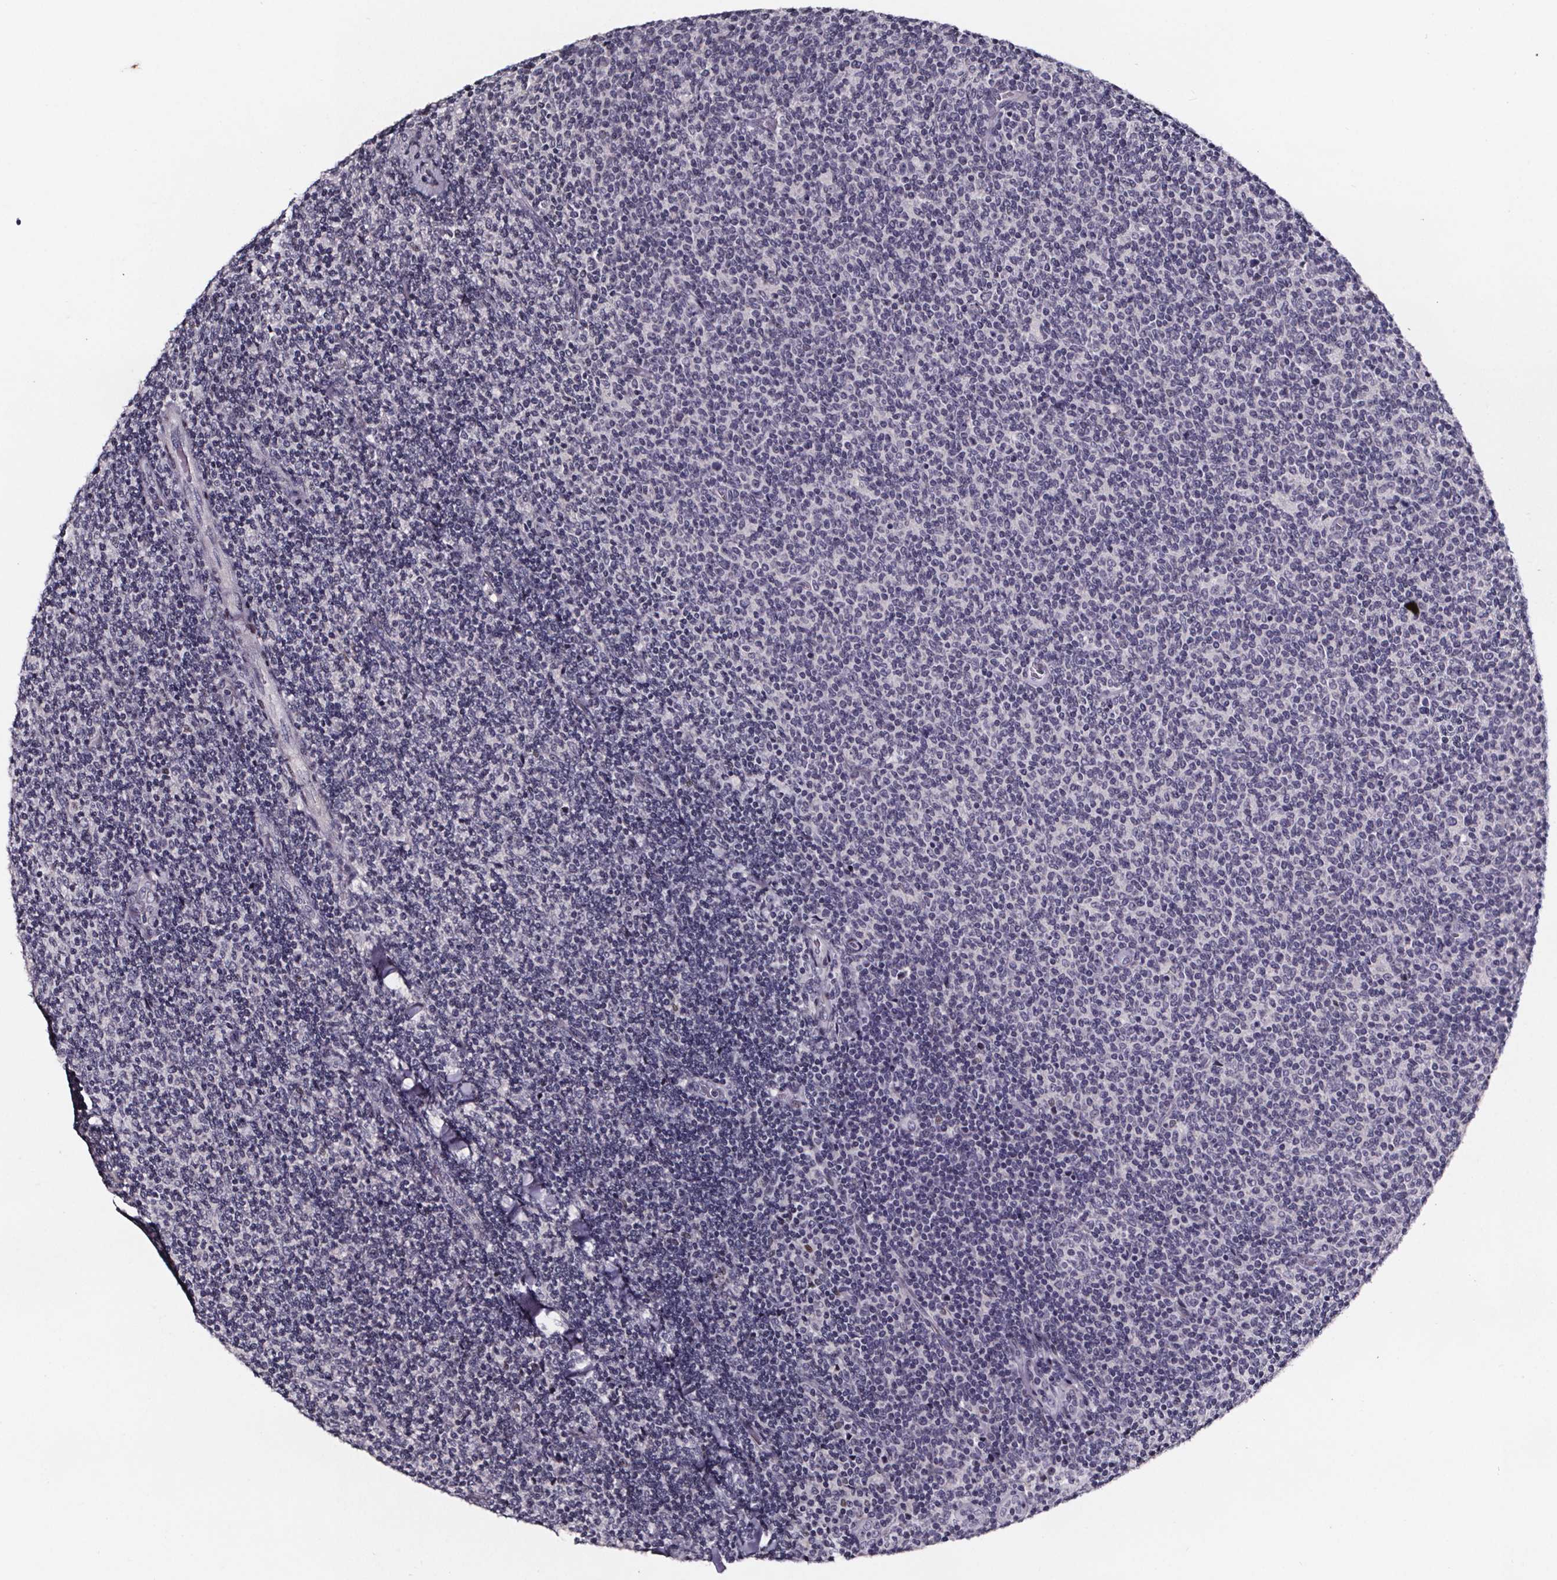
{"staining": {"intensity": "negative", "quantity": "none", "location": "none"}, "tissue": "lymphoma", "cell_type": "Tumor cells", "image_type": "cancer", "snomed": [{"axis": "morphology", "description": "Malignant lymphoma, non-Hodgkin's type, Low grade"}, {"axis": "topography", "description": "Lymph node"}], "caption": "Immunohistochemical staining of low-grade malignant lymphoma, non-Hodgkin's type shows no significant expression in tumor cells.", "gene": "AR", "patient": {"sex": "male", "age": 52}}